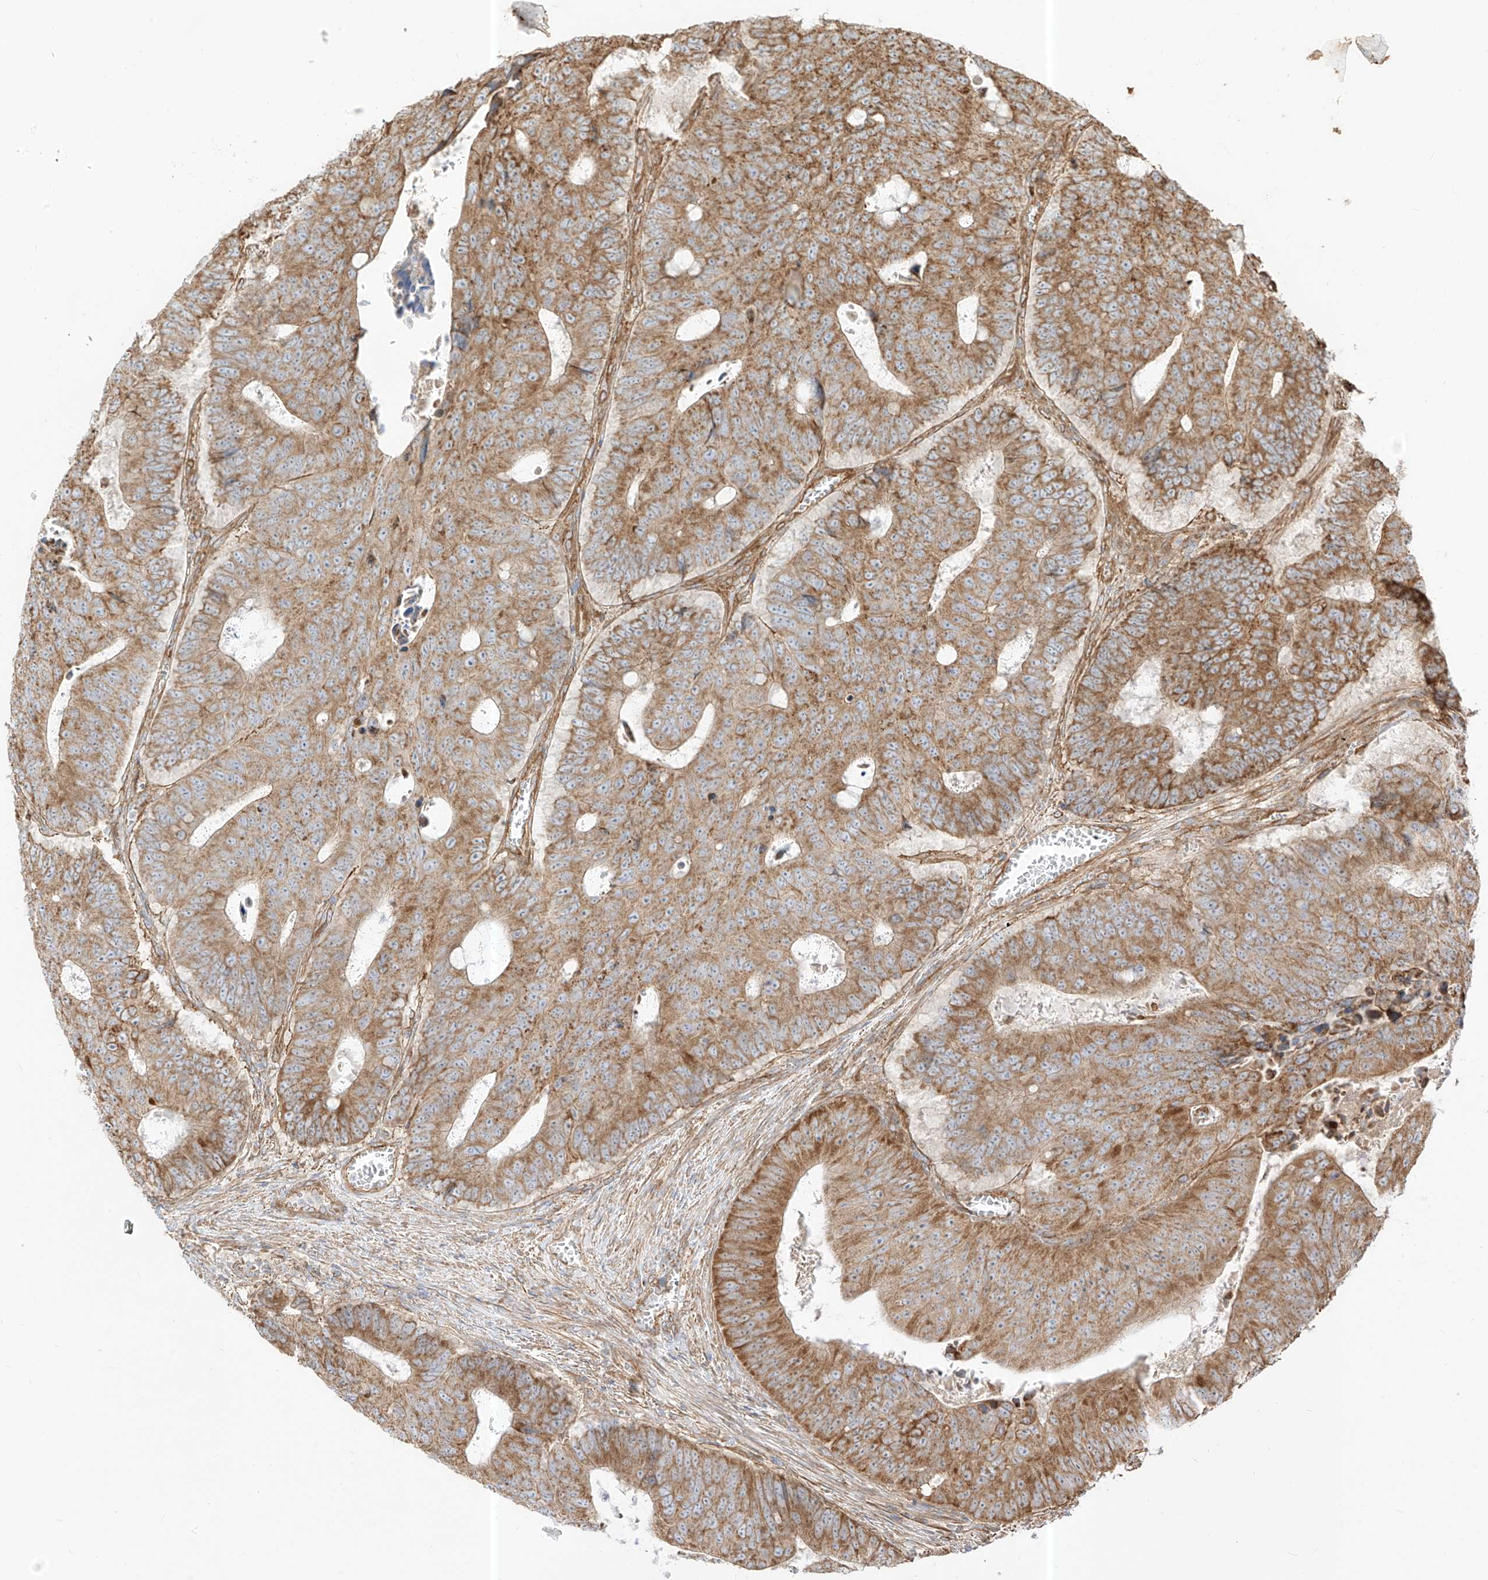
{"staining": {"intensity": "moderate", "quantity": ">75%", "location": "cytoplasmic/membranous"}, "tissue": "colorectal cancer", "cell_type": "Tumor cells", "image_type": "cancer", "snomed": [{"axis": "morphology", "description": "Adenocarcinoma, NOS"}, {"axis": "topography", "description": "Colon"}], "caption": "Immunohistochemistry (IHC) of adenocarcinoma (colorectal) demonstrates medium levels of moderate cytoplasmic/membranous staining in approximately >75% of tumor cells.", "gene": "PLCL1", "patient": {"sex": "male", "age": 87}}